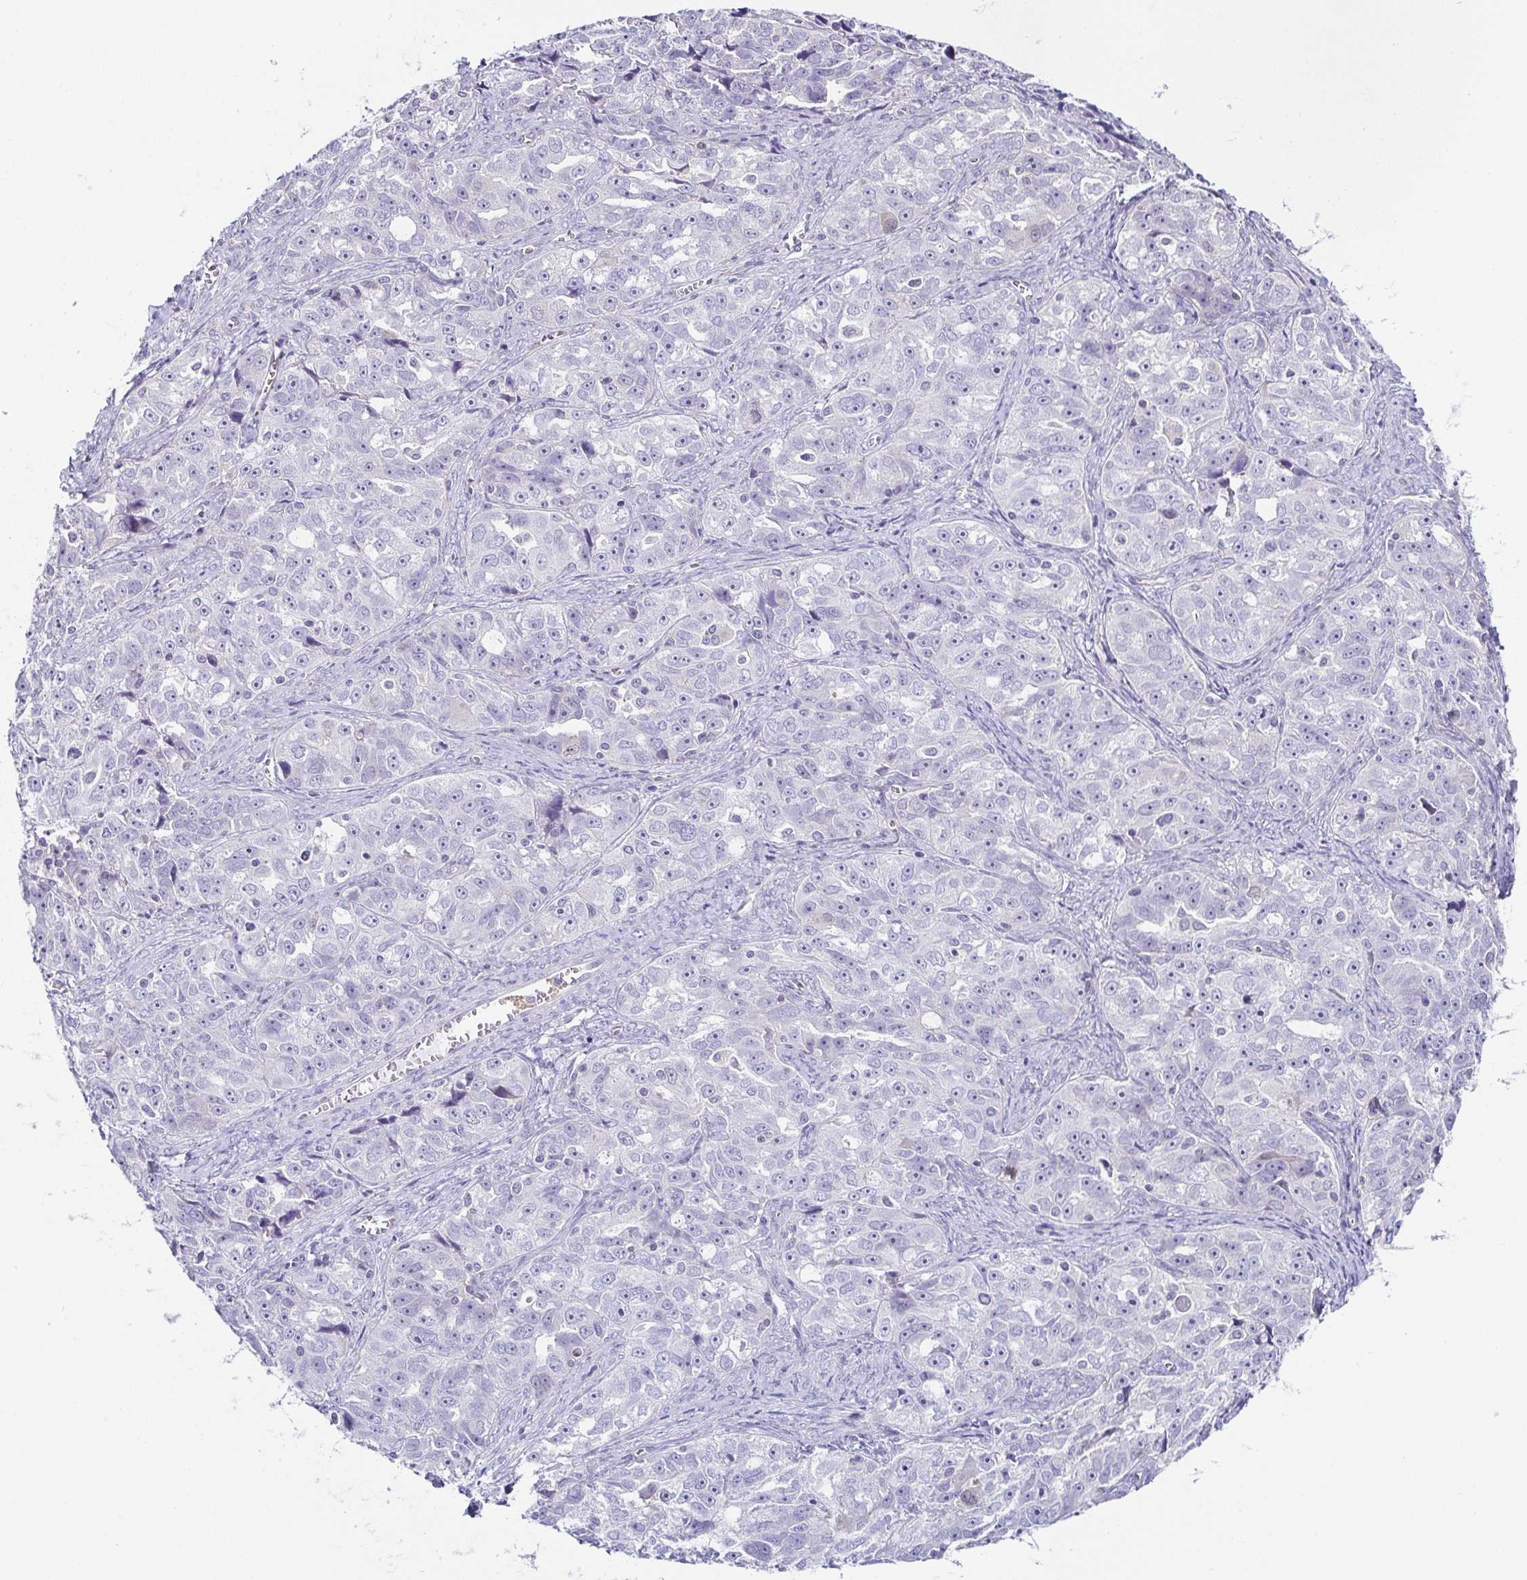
{"staining": {"intensity": "negative", "quantity": "none", "location": "none"}, "tissue": "ovarian cancer", "cell_type": "Tumor cells", "image_type": "cancer", "snomed": [{"axis": "morphology", "description": "Cystadenocarcinoma, serous, NOS"}, {"axis": "topography", "description": "Ovary"}], "caption": "The IHC photomicrograph has no significant staining in tumor cells of ovarian serous cystadenocarcinoma tissue.", "gene": "FAM162B", "patient": {"sex": "female", "age": 51}}